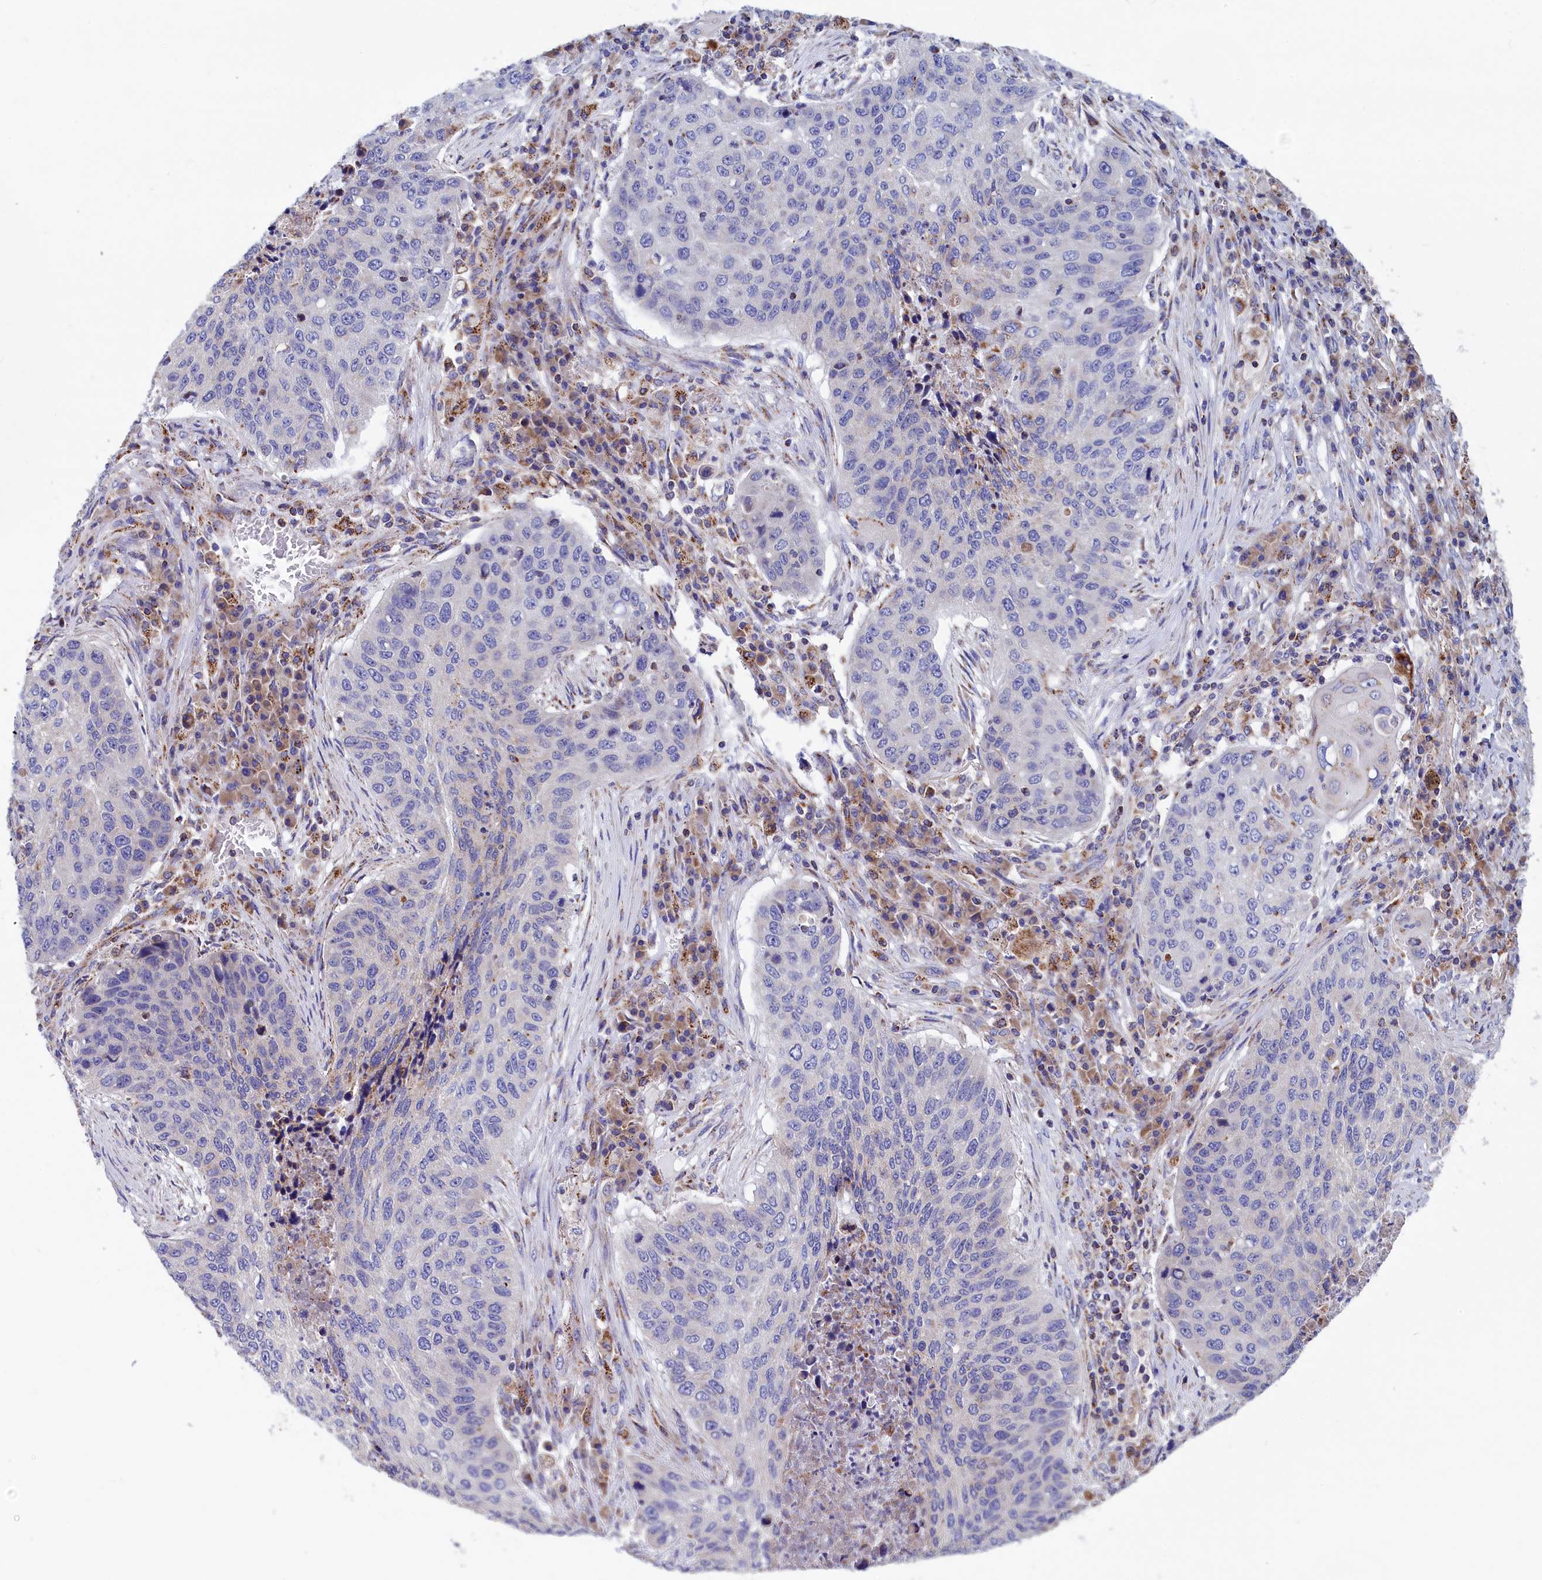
{"staining": {"intensity": "negative", "quantity": "none", "location": "none"}, "tissue": "lung cancer", "cell_type": "Tumor cells", "image_type": "cancer", "snomed": [{"axis": "morphology", "description": "Squamous cell carcinoma, NOS"}, {"axis": "topography", "description": "Lung"}], "caption": "The immunohistochemistry (IHC) photomicrograph has no significant expression in tumor cells of lung cancer (squamous cell carcinoma) tissue.", "gene": "WDR83", "patient": {"sex": "female", "age": 63}}